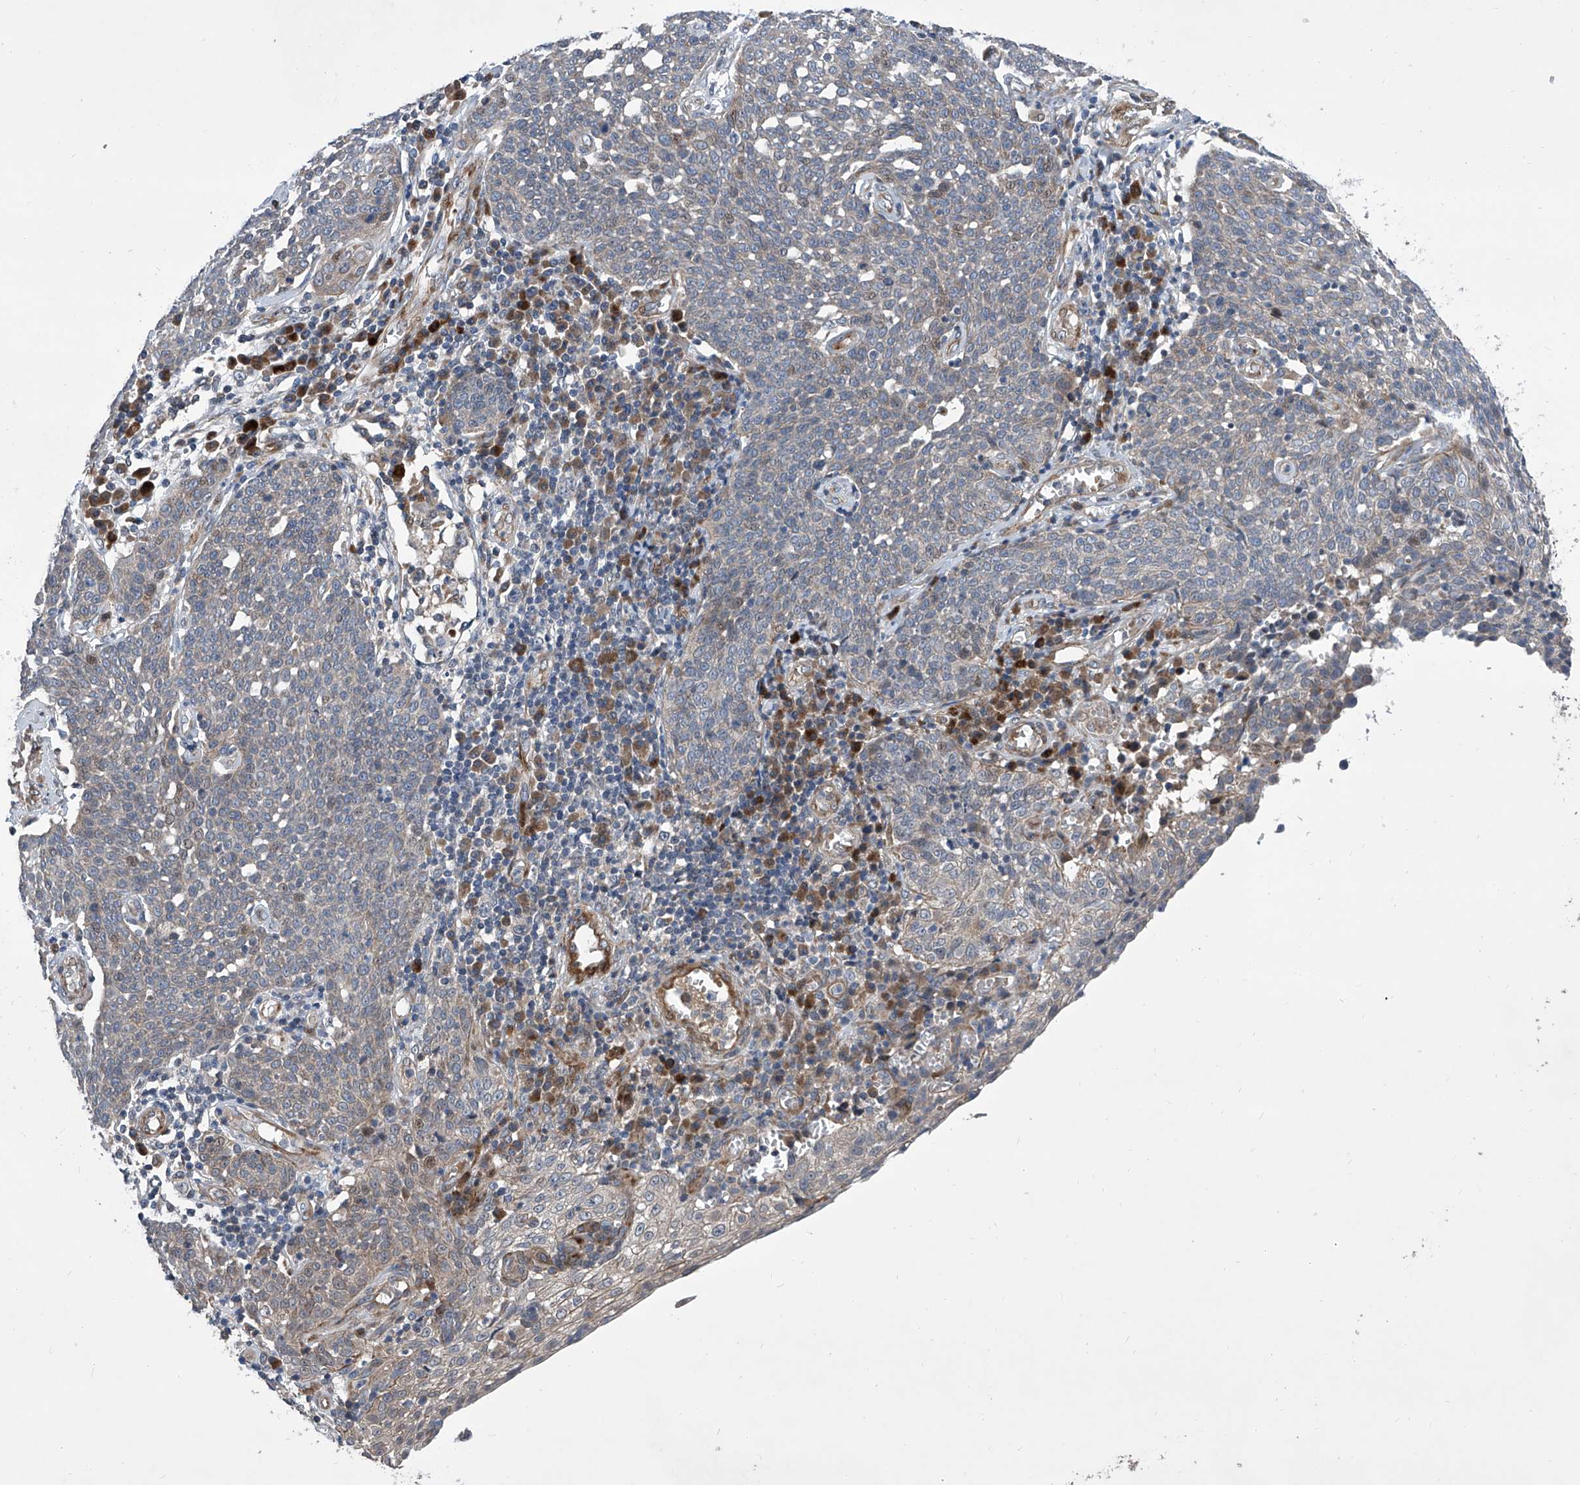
{"staining": {"intensity": "weak", "quantity": "<25%", "location": "cytoplasmic/membranous"}, "tissue": "cervical cancer", "cell_type": "Tumor cells", "image_type": "cancer", "snomed": [{"axis": "morphology", "description": "Squamous cell carcinoma, NOS"}, {"axis": "topography", "description": "Cervix"}], "caption": "Histopathology image shows no significant protein positivity in tumor cells of cervical squamous cell carcinoma. (DAB (3,3'-diaminobenzidine) immunohistochemistry (IHC) with hematoxylin counter stain).", "gene": "USF3", "patient": {"sex": "female", "age": 34}}